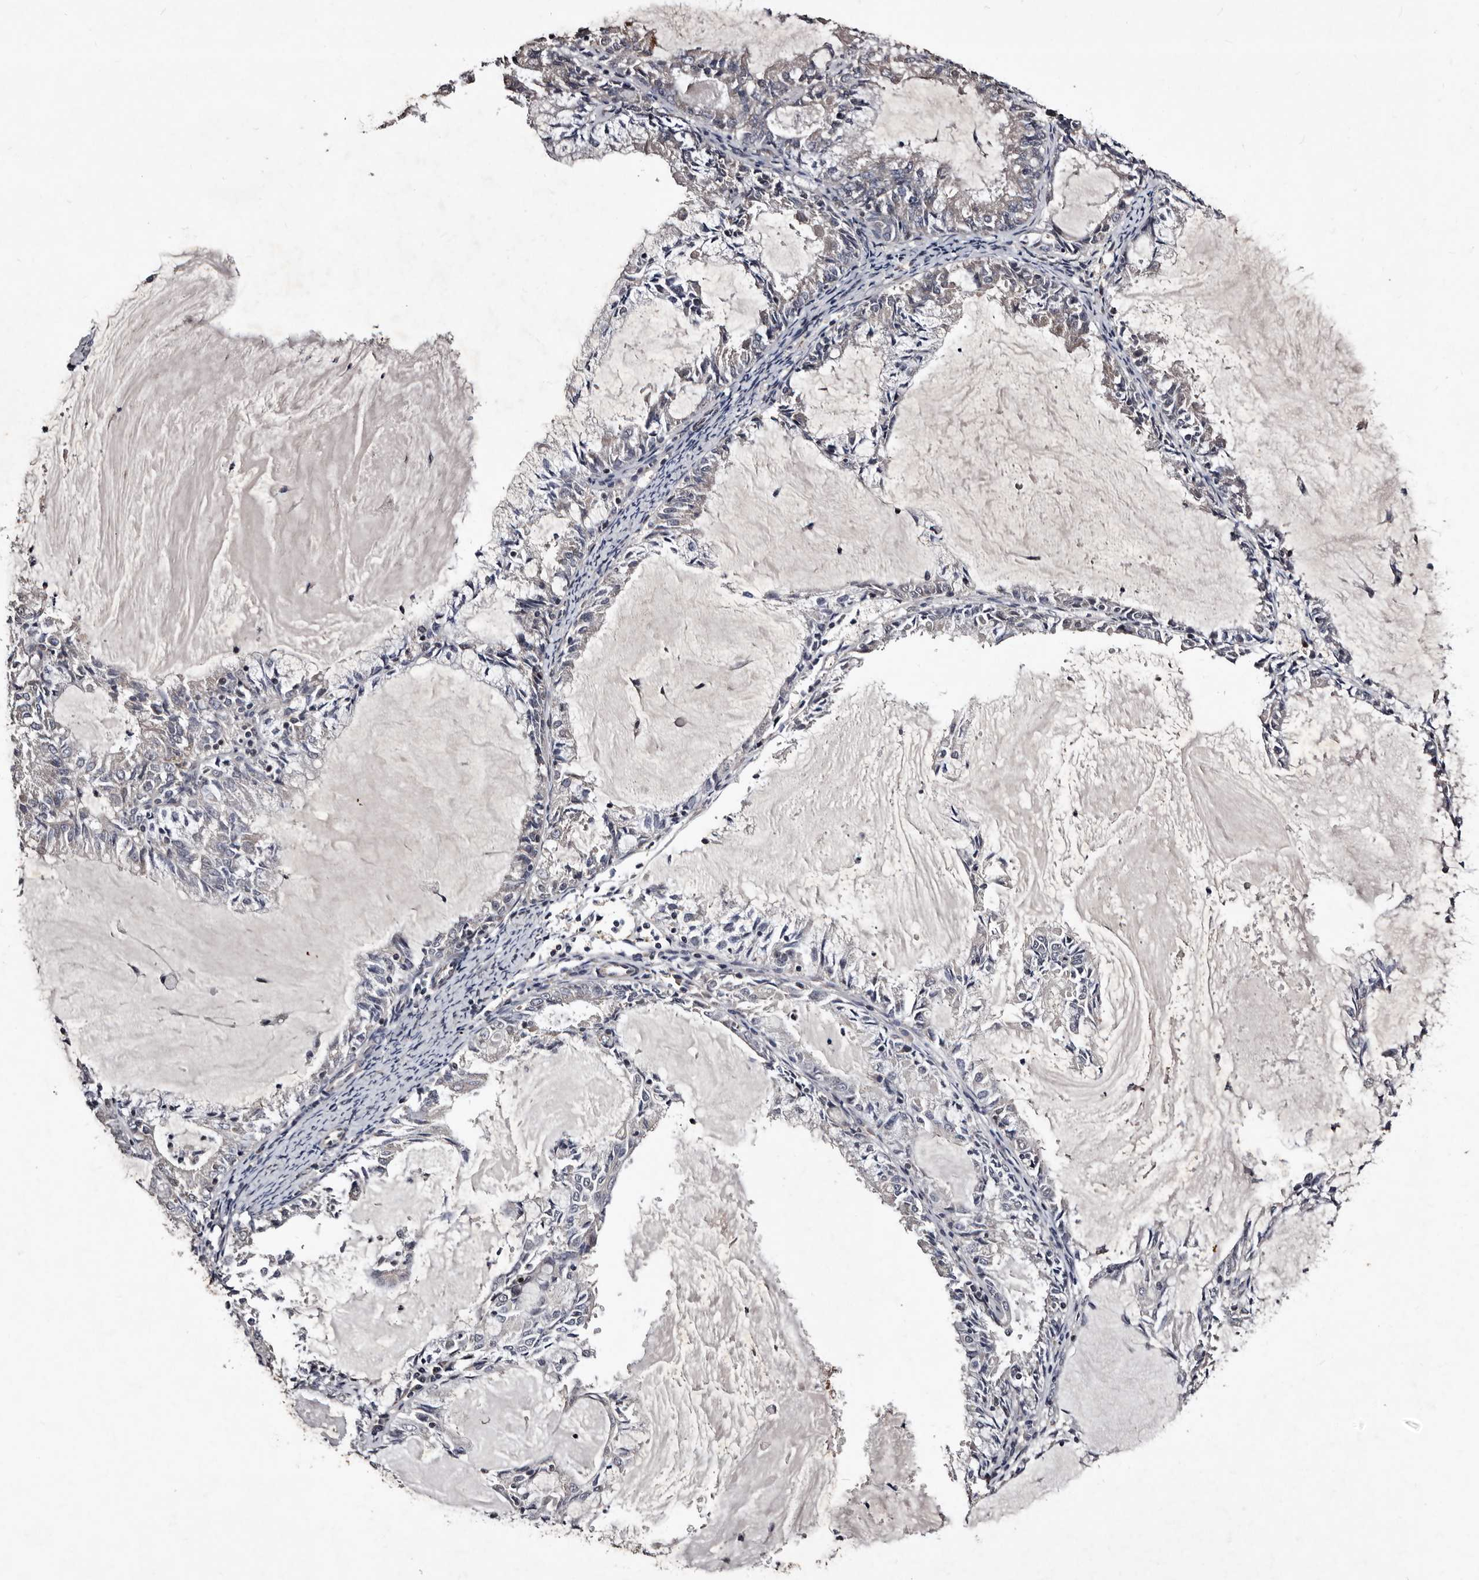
{"staining": {"intensity": "negative", "quantity": "none", "location": "none"}, "tissue": "endometrial cancer", "cell_type": "Tumor cells", "image_type": "cancer", "snomed": [{"axis": "morphology", "description": "Adenocarcinoma, NOS"}, {"axis": "topography", "description": "Endometrium"}], "caption": "Human endometrial cancer stained for a protein using immunohistochemistry (IHC) demonstrates no expression in tumor cells.", "gene": "MKRN3", "patient": {"sex": "female", "age": 57}}